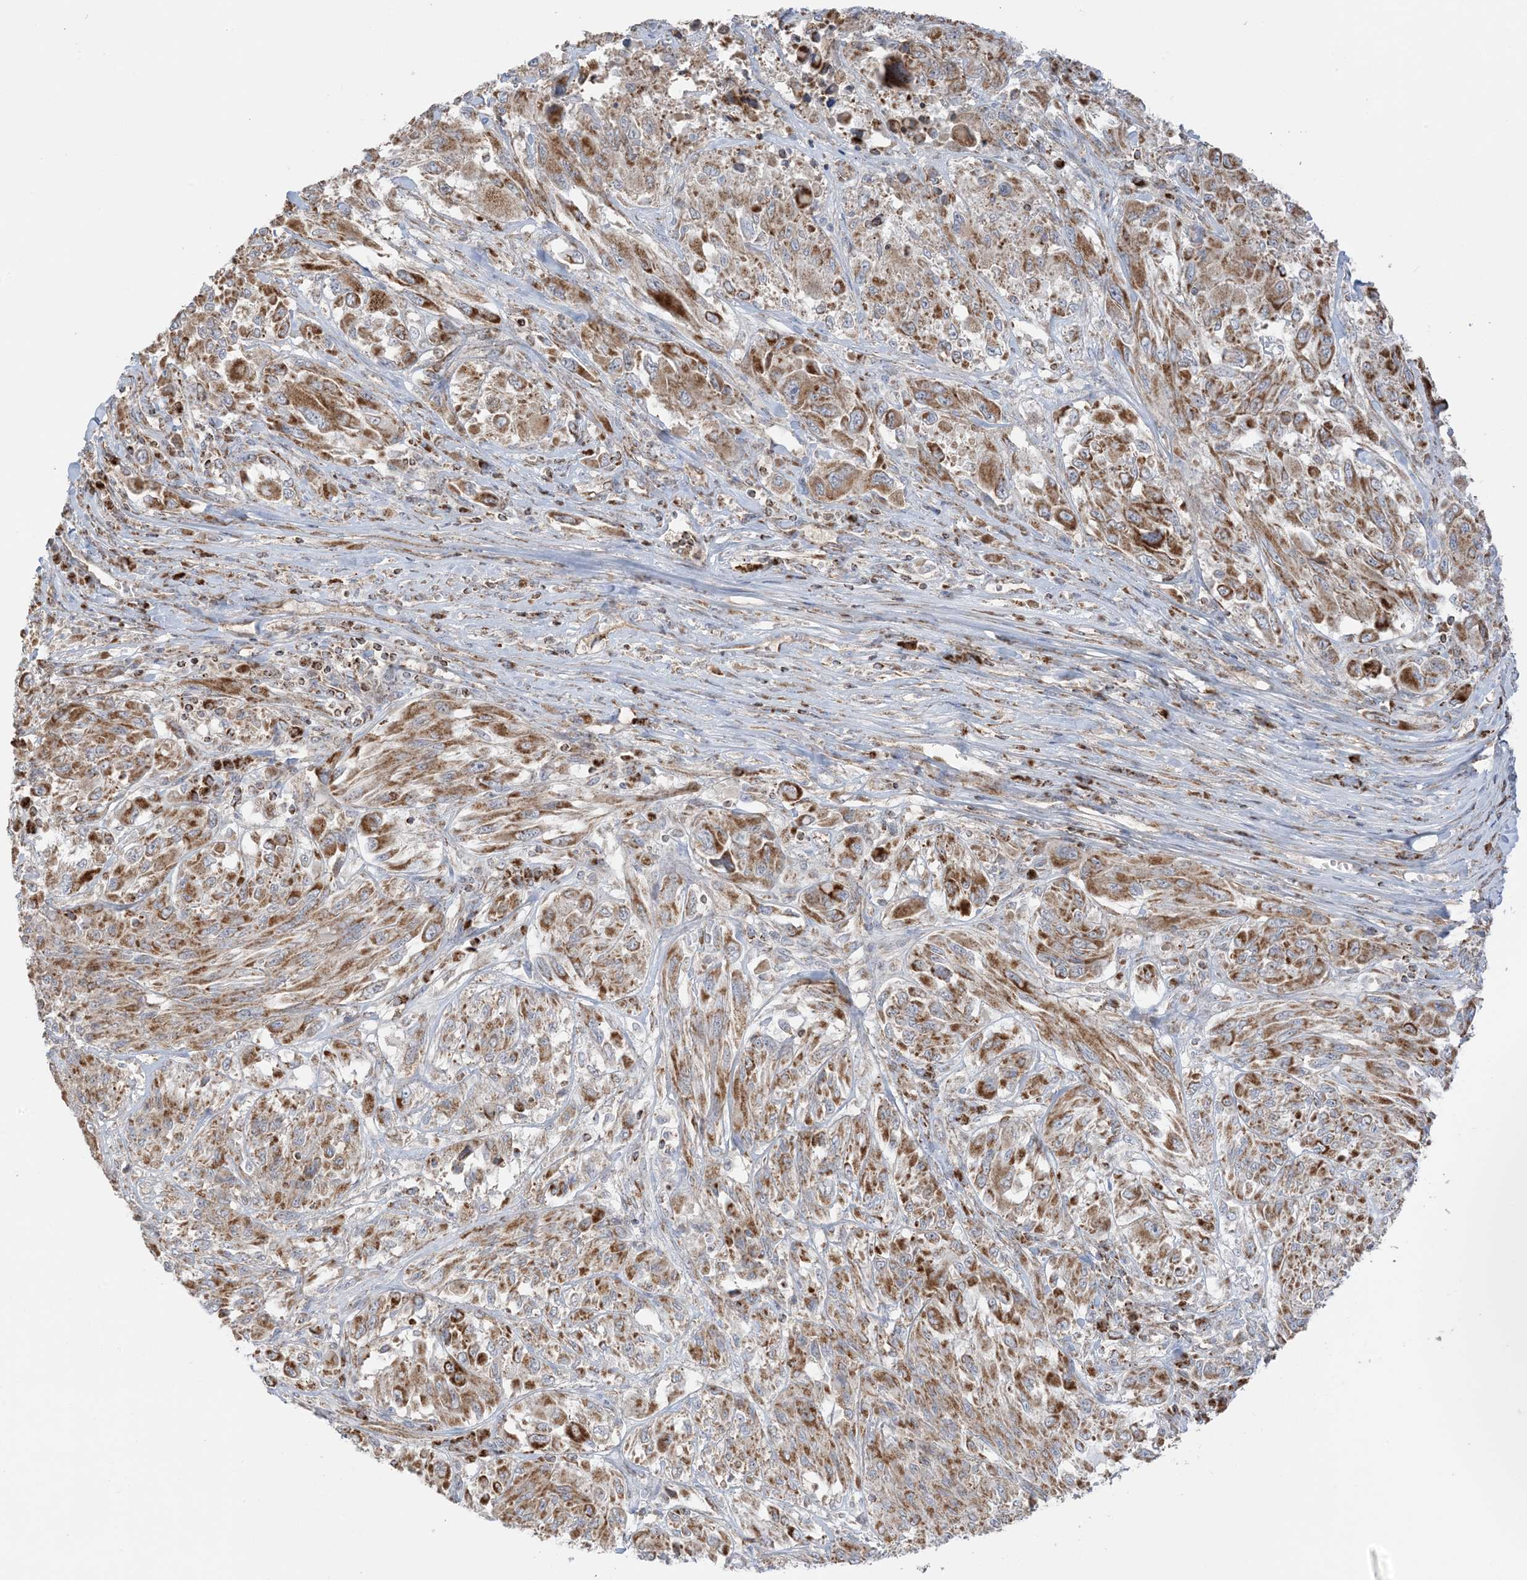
{"staining": {"intensity": "strong", "quantity": ">75%", "location": "cytoplasmic/membranous"}, "tissue": "melanoma", "cell_type": "Tumor cells", "image_type": "cancer", "snomed": [{"axis": "morphology", "description": "Malignant melanoma, NOS"}, {"axis": "topography", "description": "Skin"}], "caption": "A brown stain highlights strong cytoplasmic/membranous staining of a protein in human melanoma tumor cells.", "gene": "SLC25A12", "patient": {"sex": "female", "age": 91}}